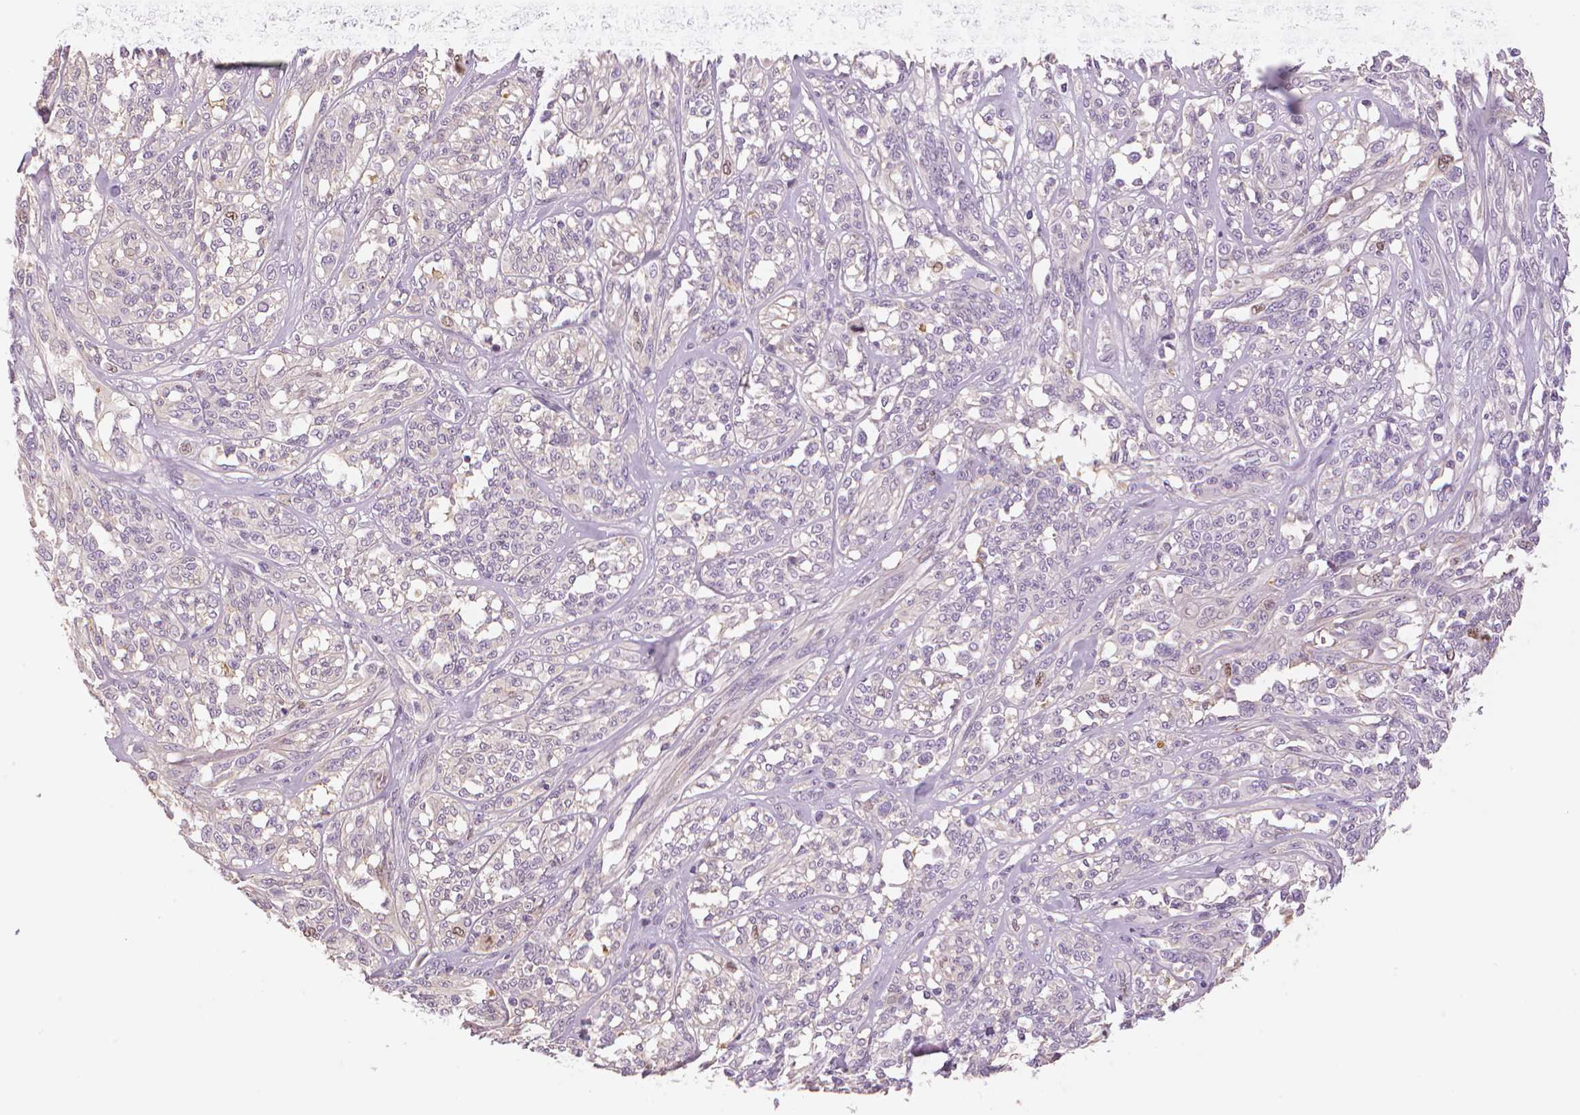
{"staining": {"intensity": "weak", "quantity": "<25%", "location": "nuclear"}, "tissue": "melanoma", "cell_type": "Tumor cells", "image_type": "cancer", "snomed": [{"axis": "morphology", "description": "Malignant melanoma, NOS"}, {"axis": "topography", "description": "Skin"}], "caption": "This is an immunohistochemistry (IHC) micrograph of malignant melanoma. There is no expression in tumor cells.", "gene": "MKI67", "patient": {"sex": "female", "age": 91}}